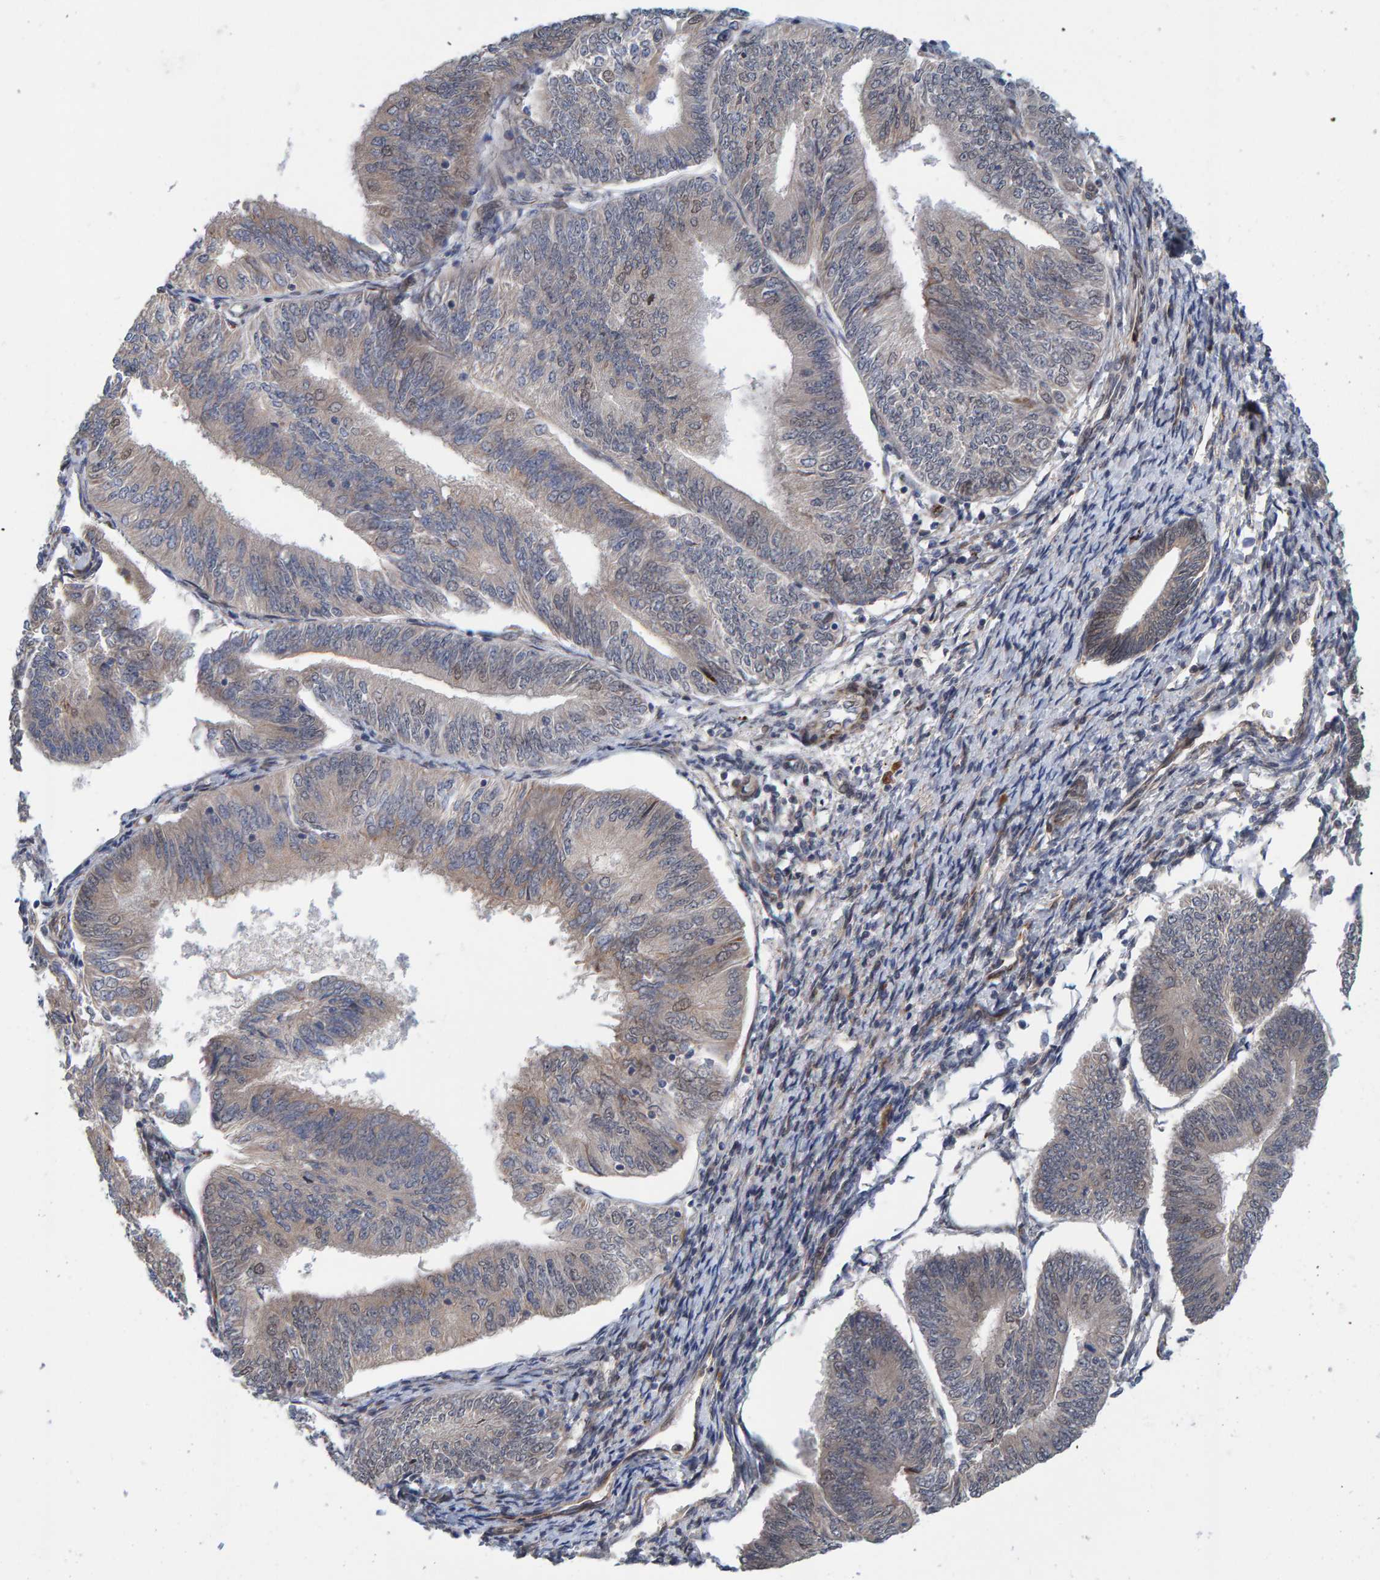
{"staining": {"intensity": "weak", "quantity": "<25%", "location": "cytoplasmic/membranous"}, "tissue": "endometrial cancer", "cell_type": "Tumor cells", "image_type": "cancer", "snomed": [{"axis": "morphology", "description": "Adenocarcinoma, NOS"}, {"axis": "topography", "description": "Endometrium"}], "caption": "DAB (3,3'-diaminobenzidine) immunohistochemical staining of human endometrial cancer (adenocarcinoma) displays no significant staining in tumor cells.", "gene": "MFSD6L", "patient": {"sex": "female", "age": 58}}